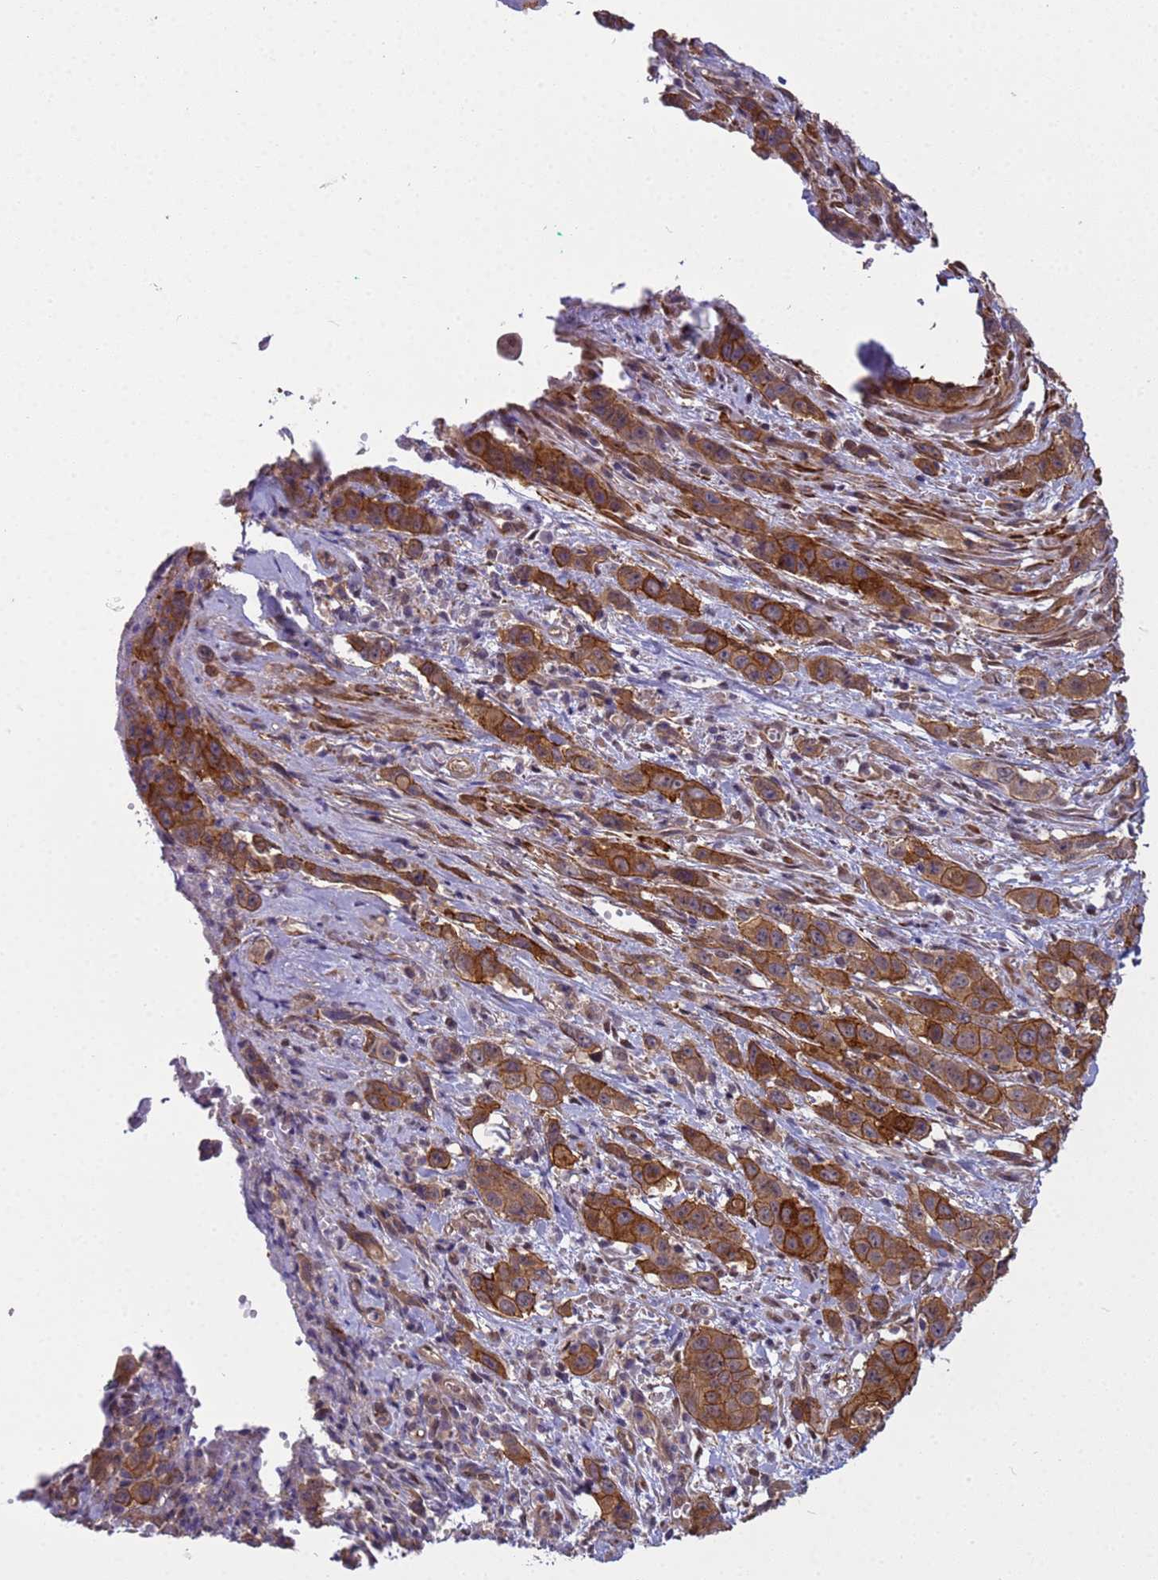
{"staining": {"intensity": "moderate", "quantity": ">75%", "location": "cytoplasmic/membranous"}, "tissue": "stomach cancer", "cell_type": "Tumor cells", "image_type": "cancer", "snomed": [{"axis": "morphology", "description": "Adenocarcinoma, NOS"}, {"axis": "topography", "description": "Stomach, upper"}], "caption": "Stomach cancer (adenocarcinoma) tissue displays moderate cytoplasmic/membranous expression in approximately >75% of tumor cells", "gene": "ITGB4", "patient": {"sex": "male", "age": 62}}